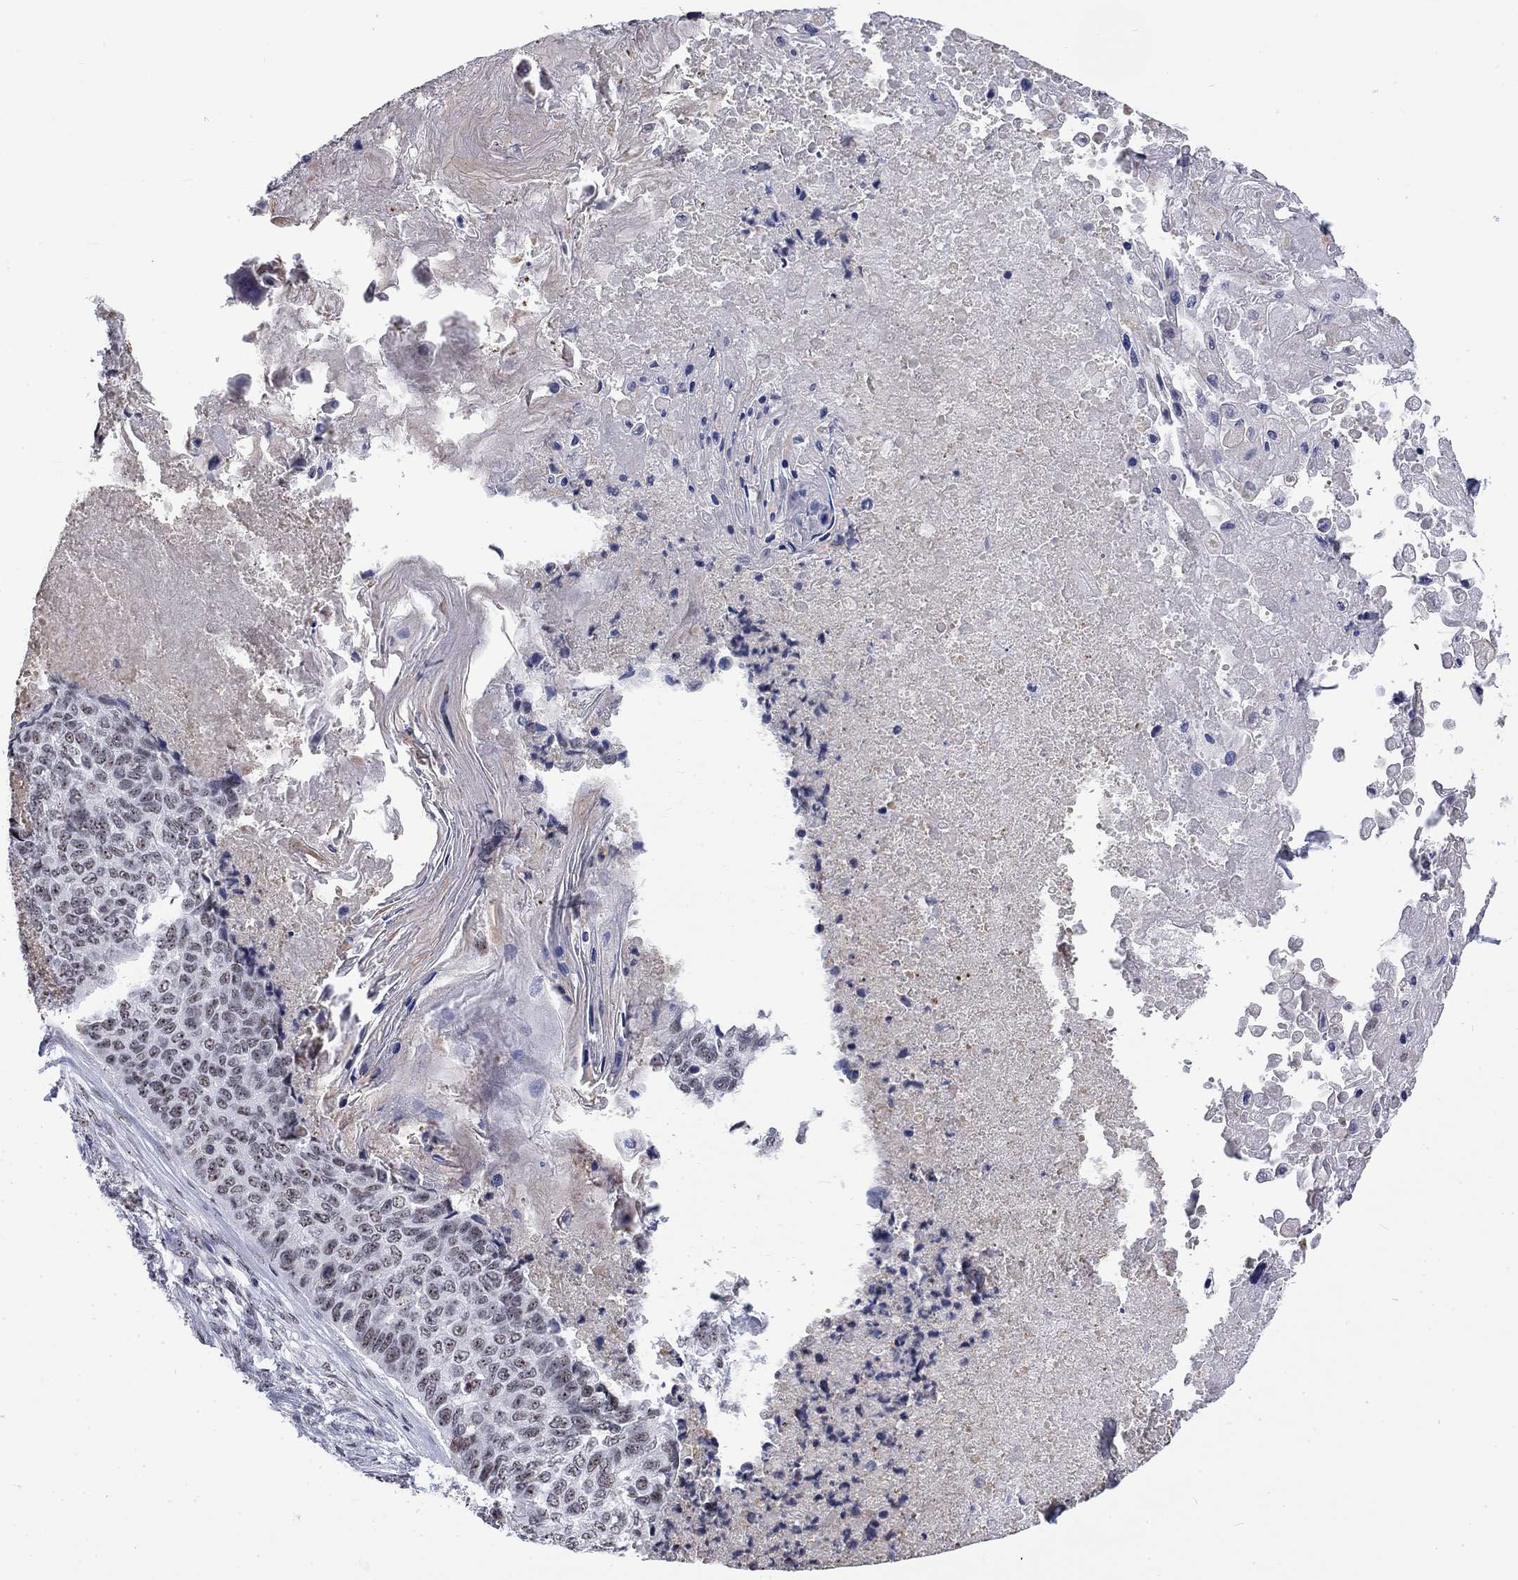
{"staining": {"intensity": "negative", "quantity": "none", "location": "none"}, "tissue": "lung cancer", "cell_type": "Tumor cells", "image_type": "cancer", "snomed": [{"axis": "morphology", "description": "Squamous cell carcinoma, NOS"}, {"axis": "topography", "description": "Lung"}], "caption": "Tumor cells are negative for brown protein staining in lung squamous cell carcinoma.", "gene": "CSRNP3", "patient": {"sex": "male", "age": 69}}